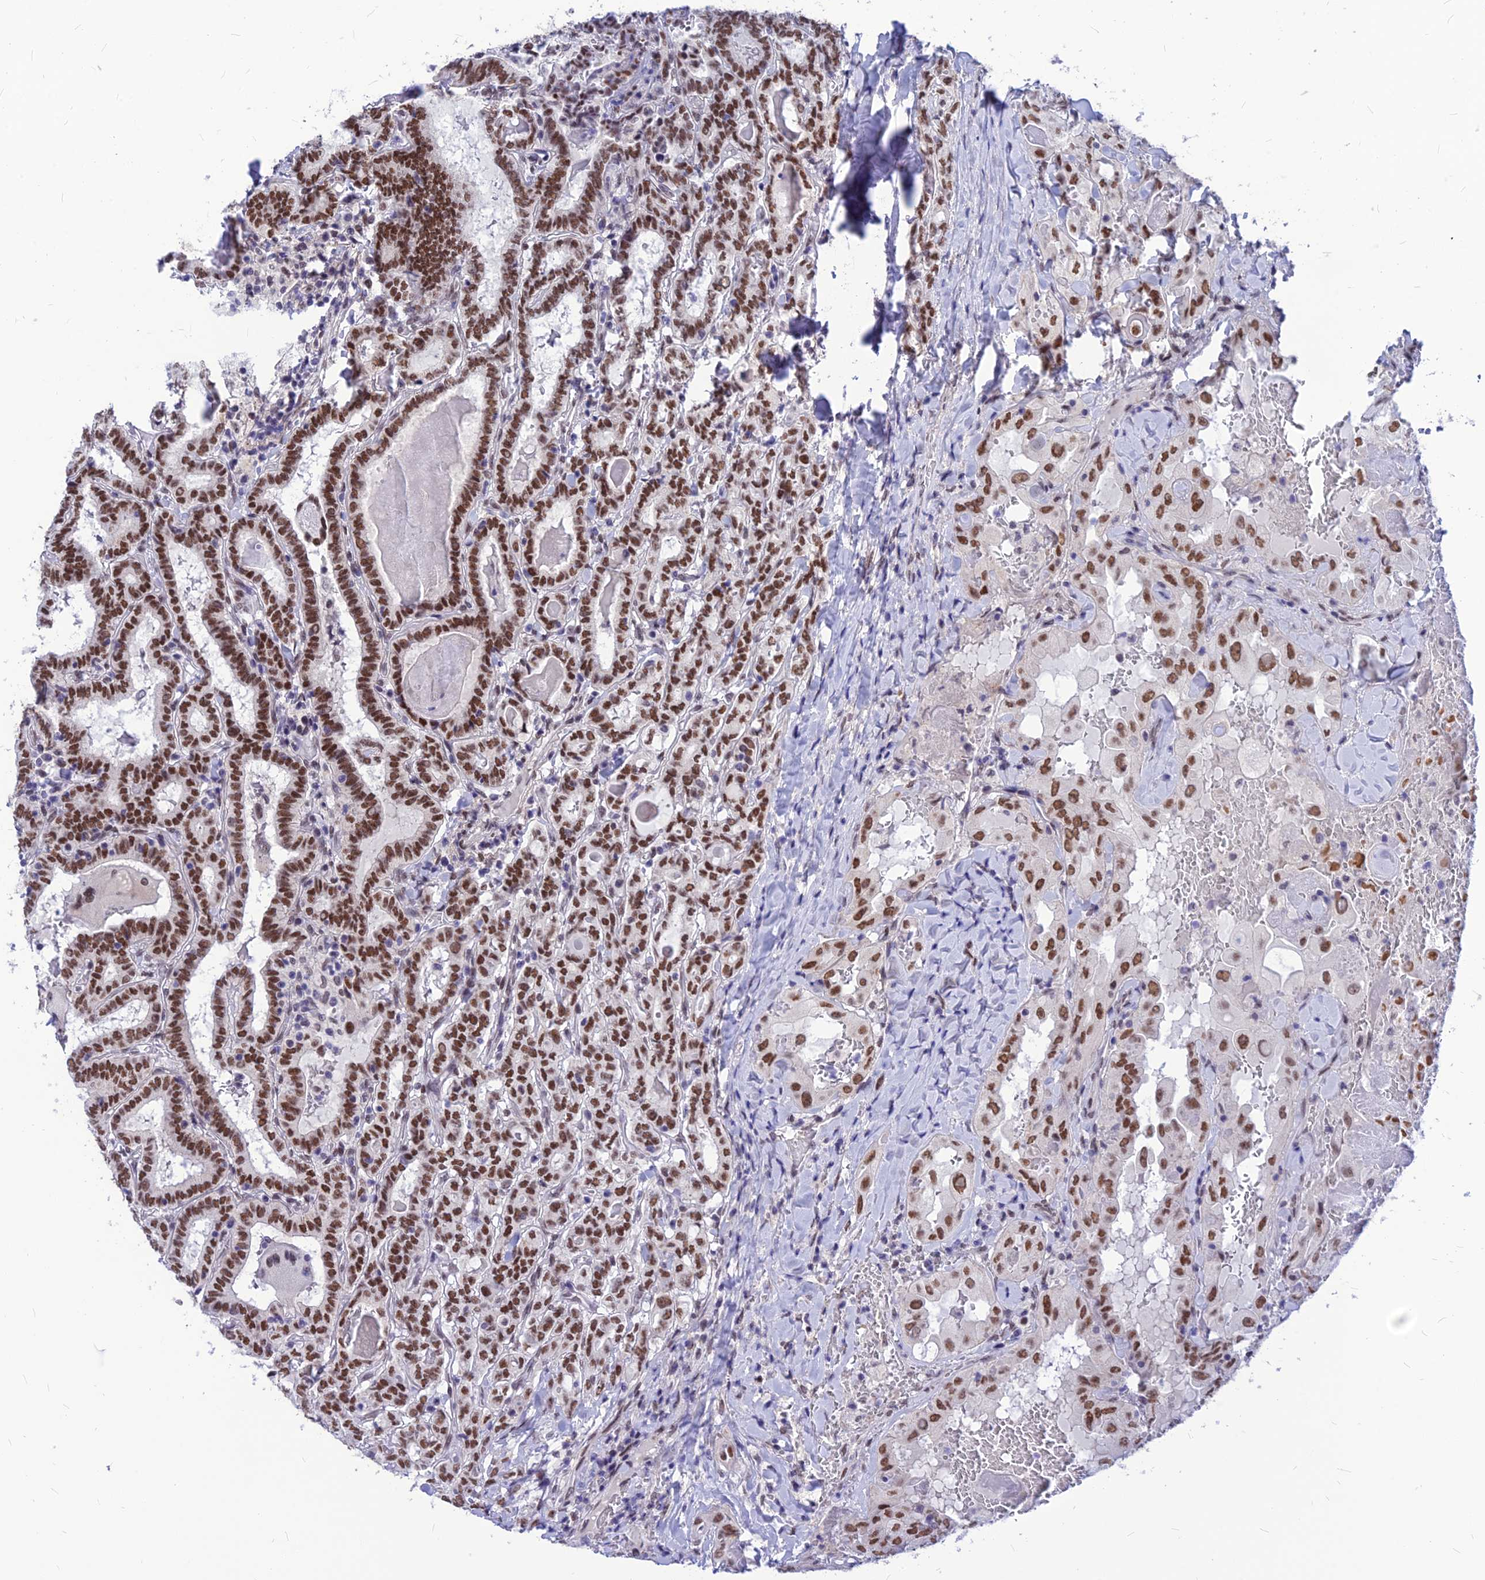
{"staining": {"intensity": "strong", "quantity": ">75%", "location": "nuclear"}, "tissue": "thyroid cancer", "cell_type": "Tumor cells", "image_type": "cancer", "snomed": [{"axis": "morphology", "description": "Papillary adenocarcinoma, NOS"}, {"axis": "topography", "description": "Thyroid gland"}], "caption": "Immunohistochemistry (DAB) staining of human papillary adenocarcinoma (thyroid) displays strong nuclear protein staining in approximately >75% of tumor cells. The protein is shown in brown color, while the nuclei are stained blue.", "gene": "KCTD13", "patient": {"sex": "female", "age": 72}}